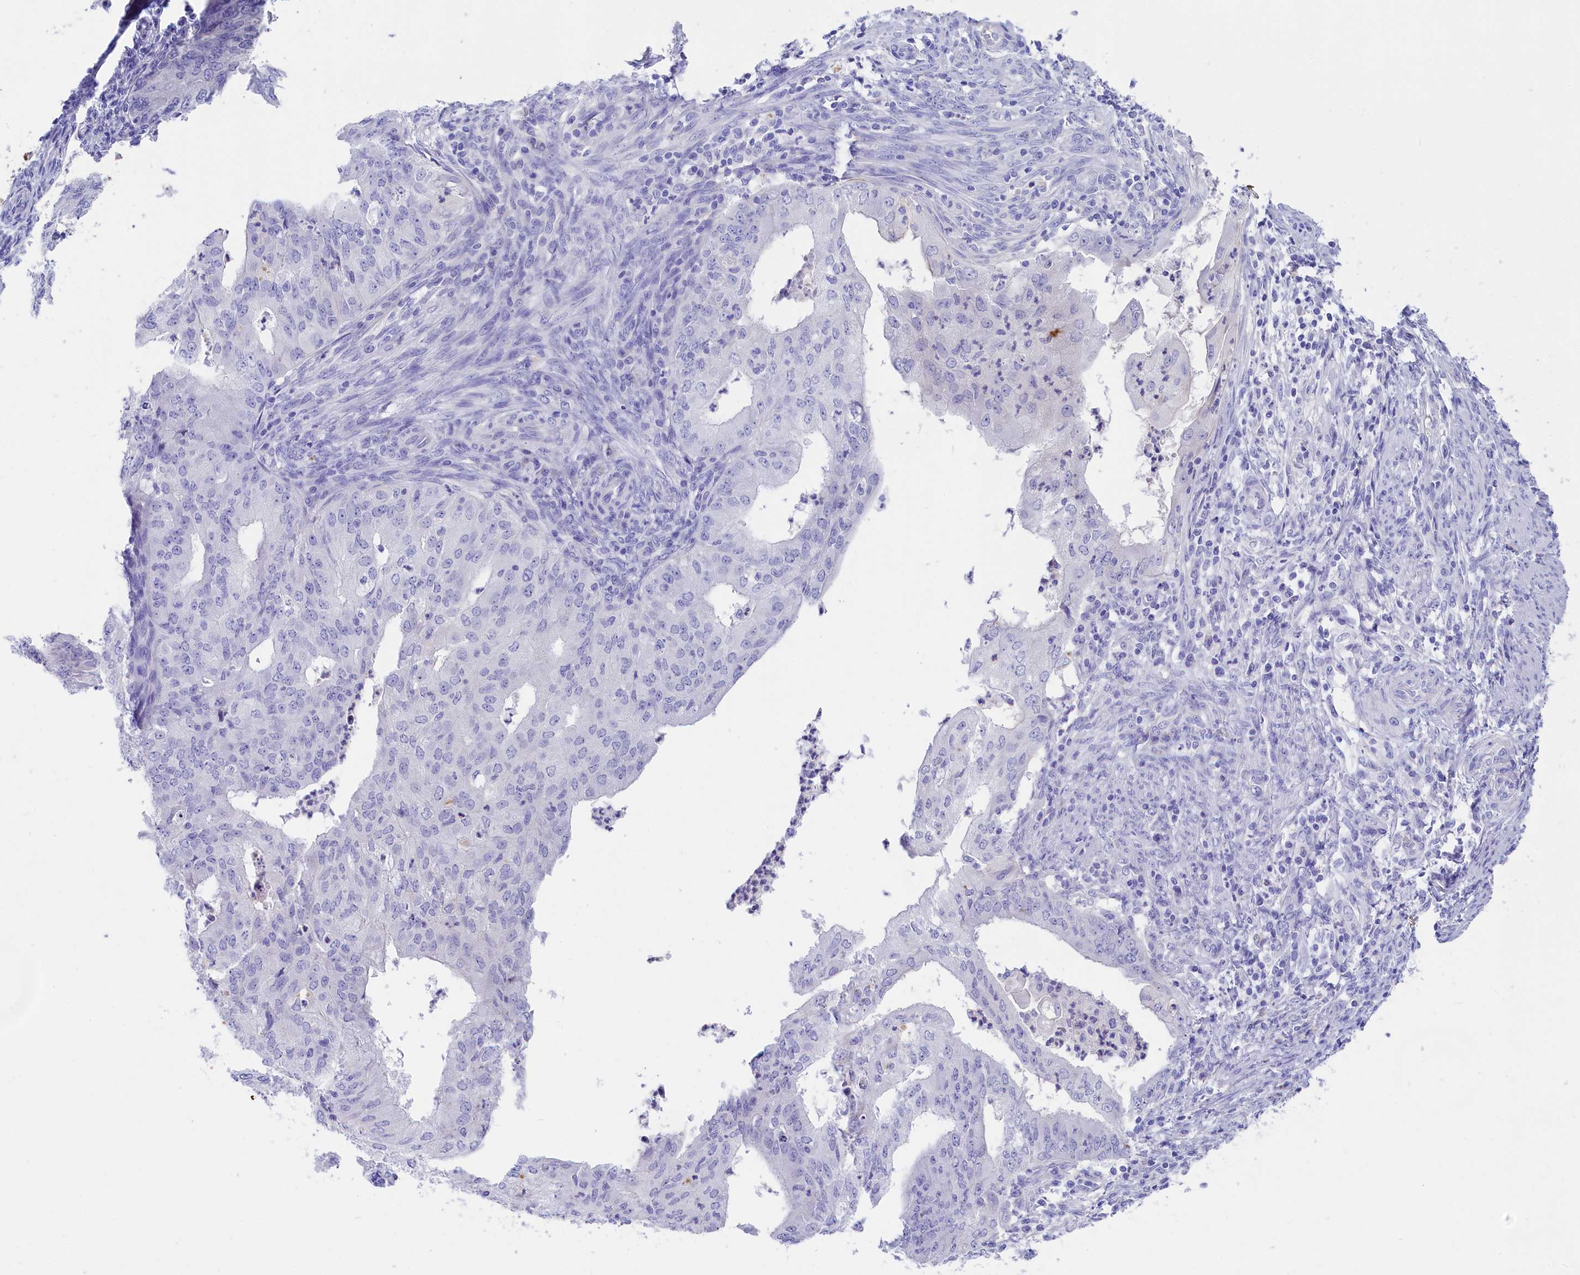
{"staining": {"intensity": "negative", "quantity": "none", "location": "none"}, "tissue": "endometrial cancer", "cell_type": "Tumor cells", "image_type": "cancer", "snomed": [{"axis": "morphology", "description": "Adenocarcinoma, NOS"}, {"axis": "topography", "description": "Endometrium"}], "caption": "Adenocarcinoma (endometrial) was stained to show a protein in brown. There is no significant staining in tumor cells.", "gene": "SULT2A1", "patient": {"sex": "female", "age": 50}}